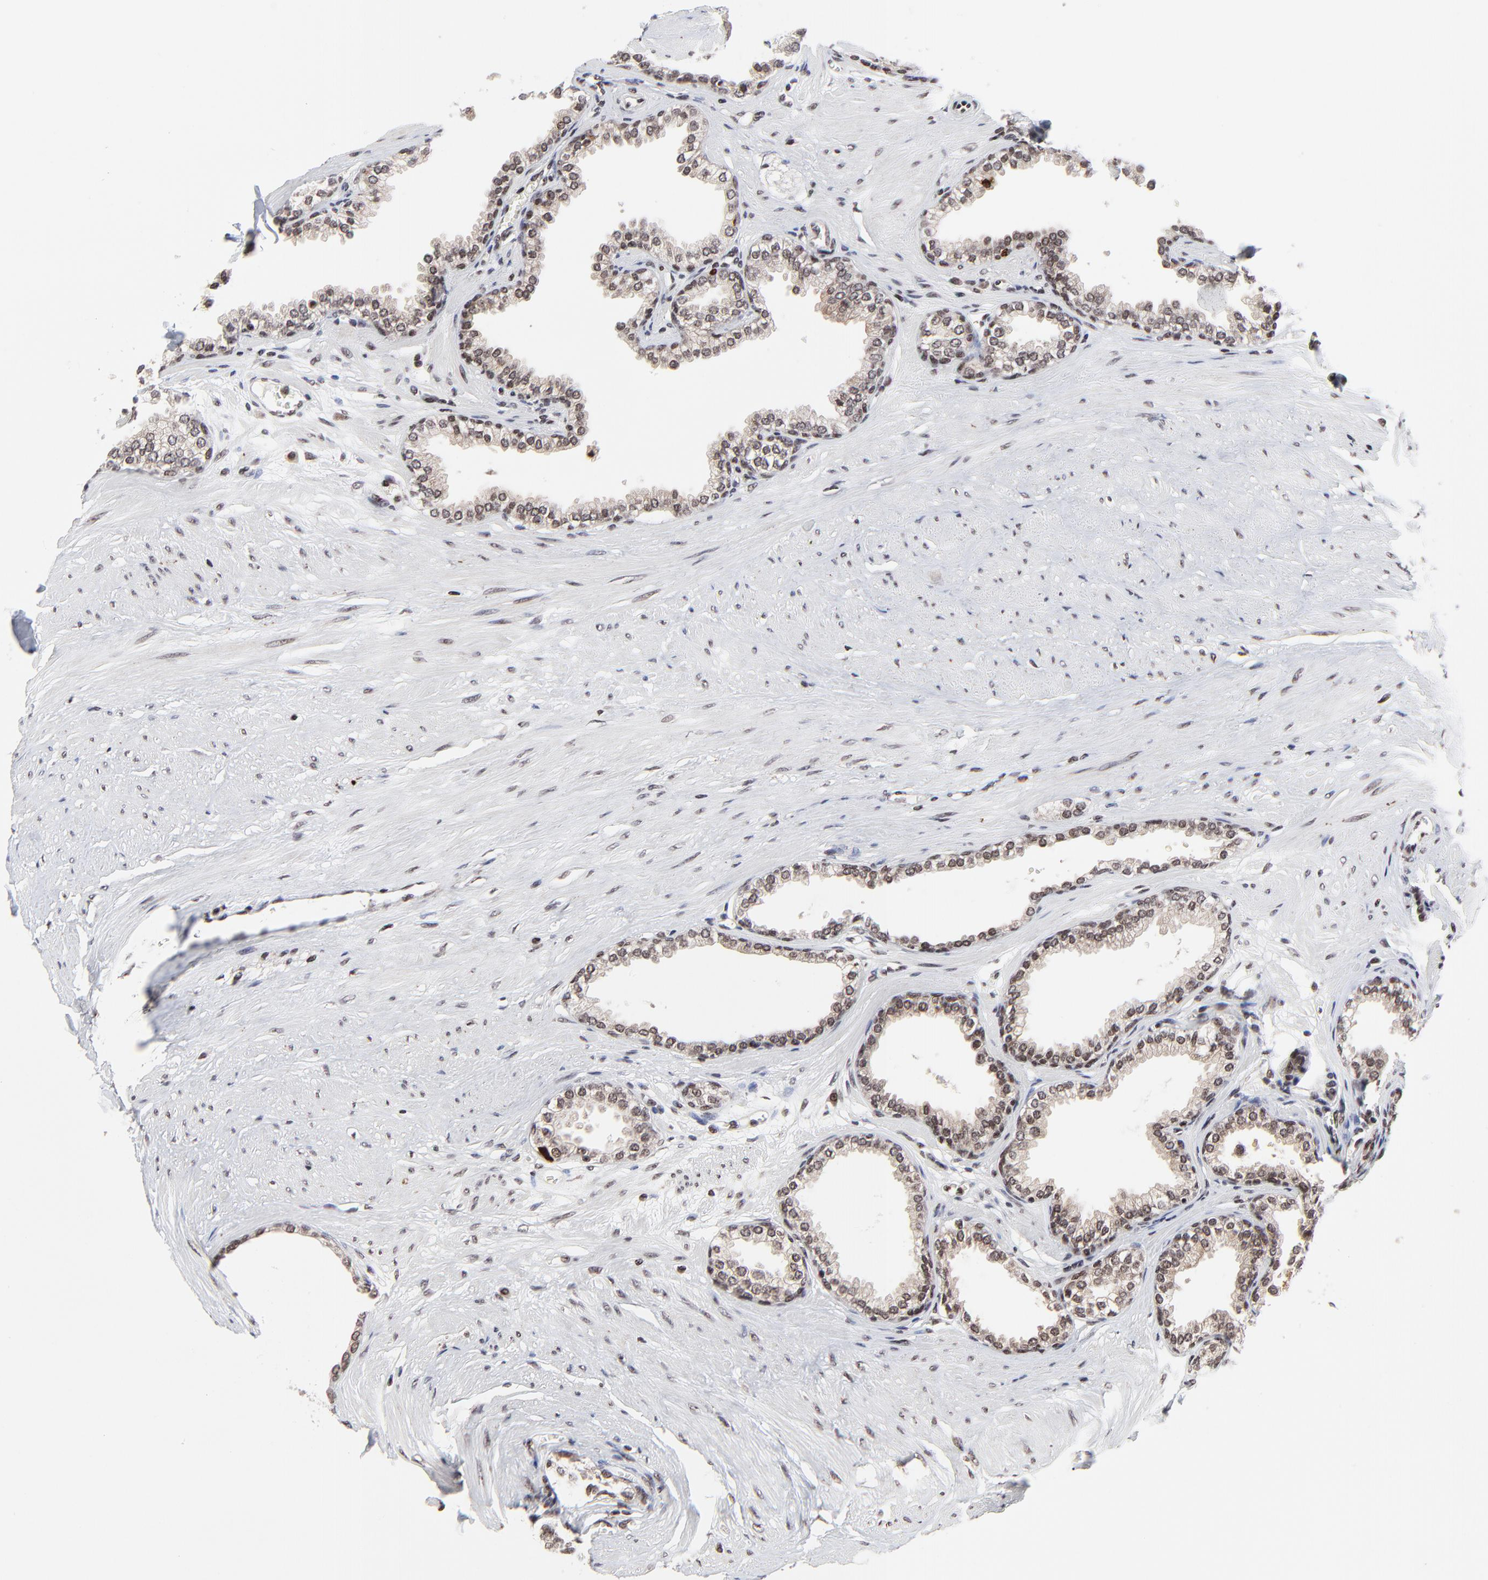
{"staining": {"intensity": "moderate", "quantity": ">75%", "location": "nuclear"}, "tissue": "prostate", "cell_type": "Glandular cells", "image_type": "normal", "snomed": [{"axis": "morphology", "description": "Normal tissue, NOS"}, {"axis": "topography", "description": "Prostate"}], "caption": "Prostate stained for a protein (brown) demonstrates moderate nuclear positive staining in about >75% of glandular cells.", "gene": "ZNF777", "patient": {"sex": "male", "age": 64}}